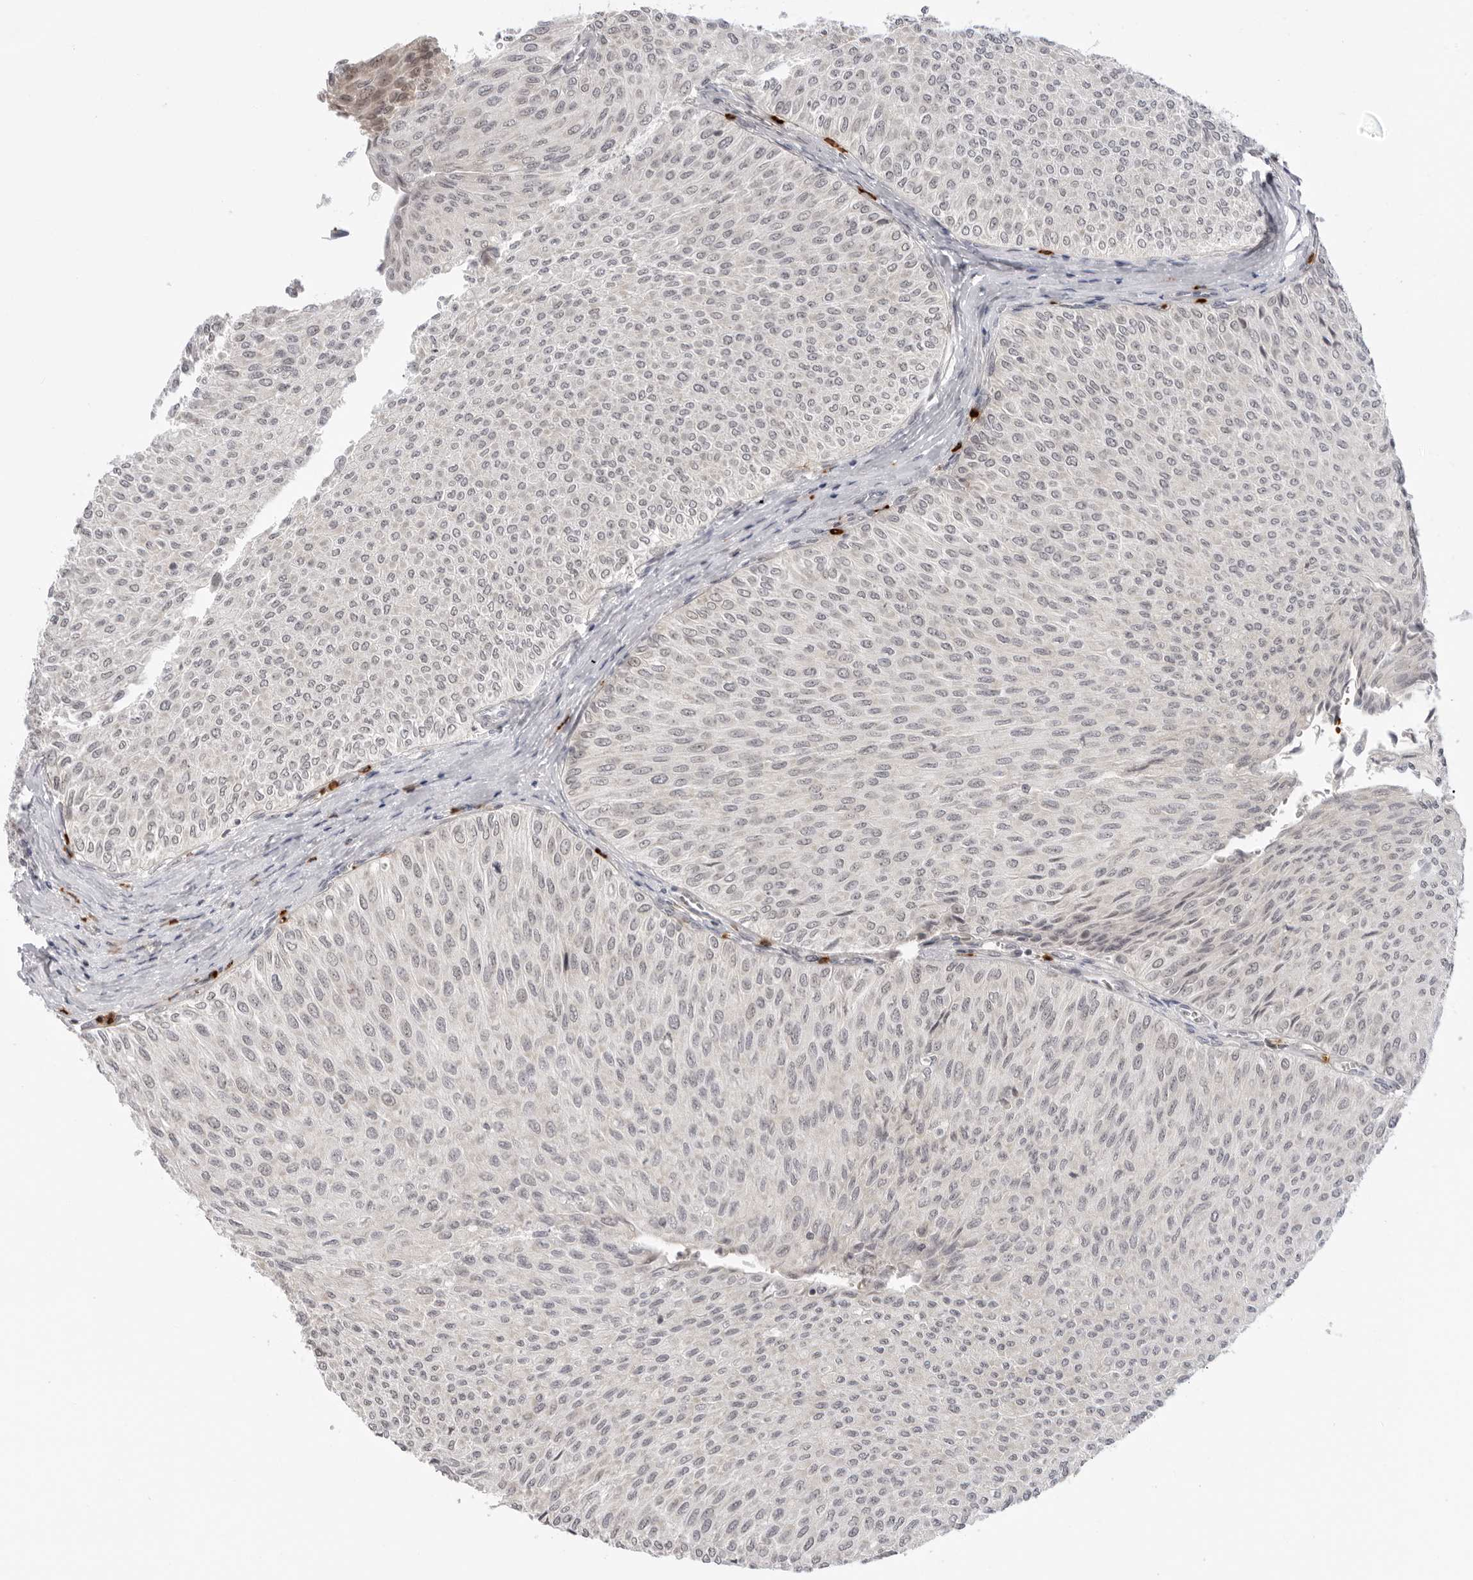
{"staining": {"intensity": "negative", "quantity": "none", "location": "none"}, "tissue": "urothelial cancer", "cell_type": "Tumor cells", "image_type": "cancer", "snomed": [{"axis": "morphology", "description": "Urothelial carcinoma, Low grade"}, {"axis": "topography", "description": "Urinary bladder"}], "caption": "Image shows no significant protein staining in tumor cells of low-grade urothelial carcinoma.", "gene": "SUGCT", "patient": {"sex": "male", "age": 78}}